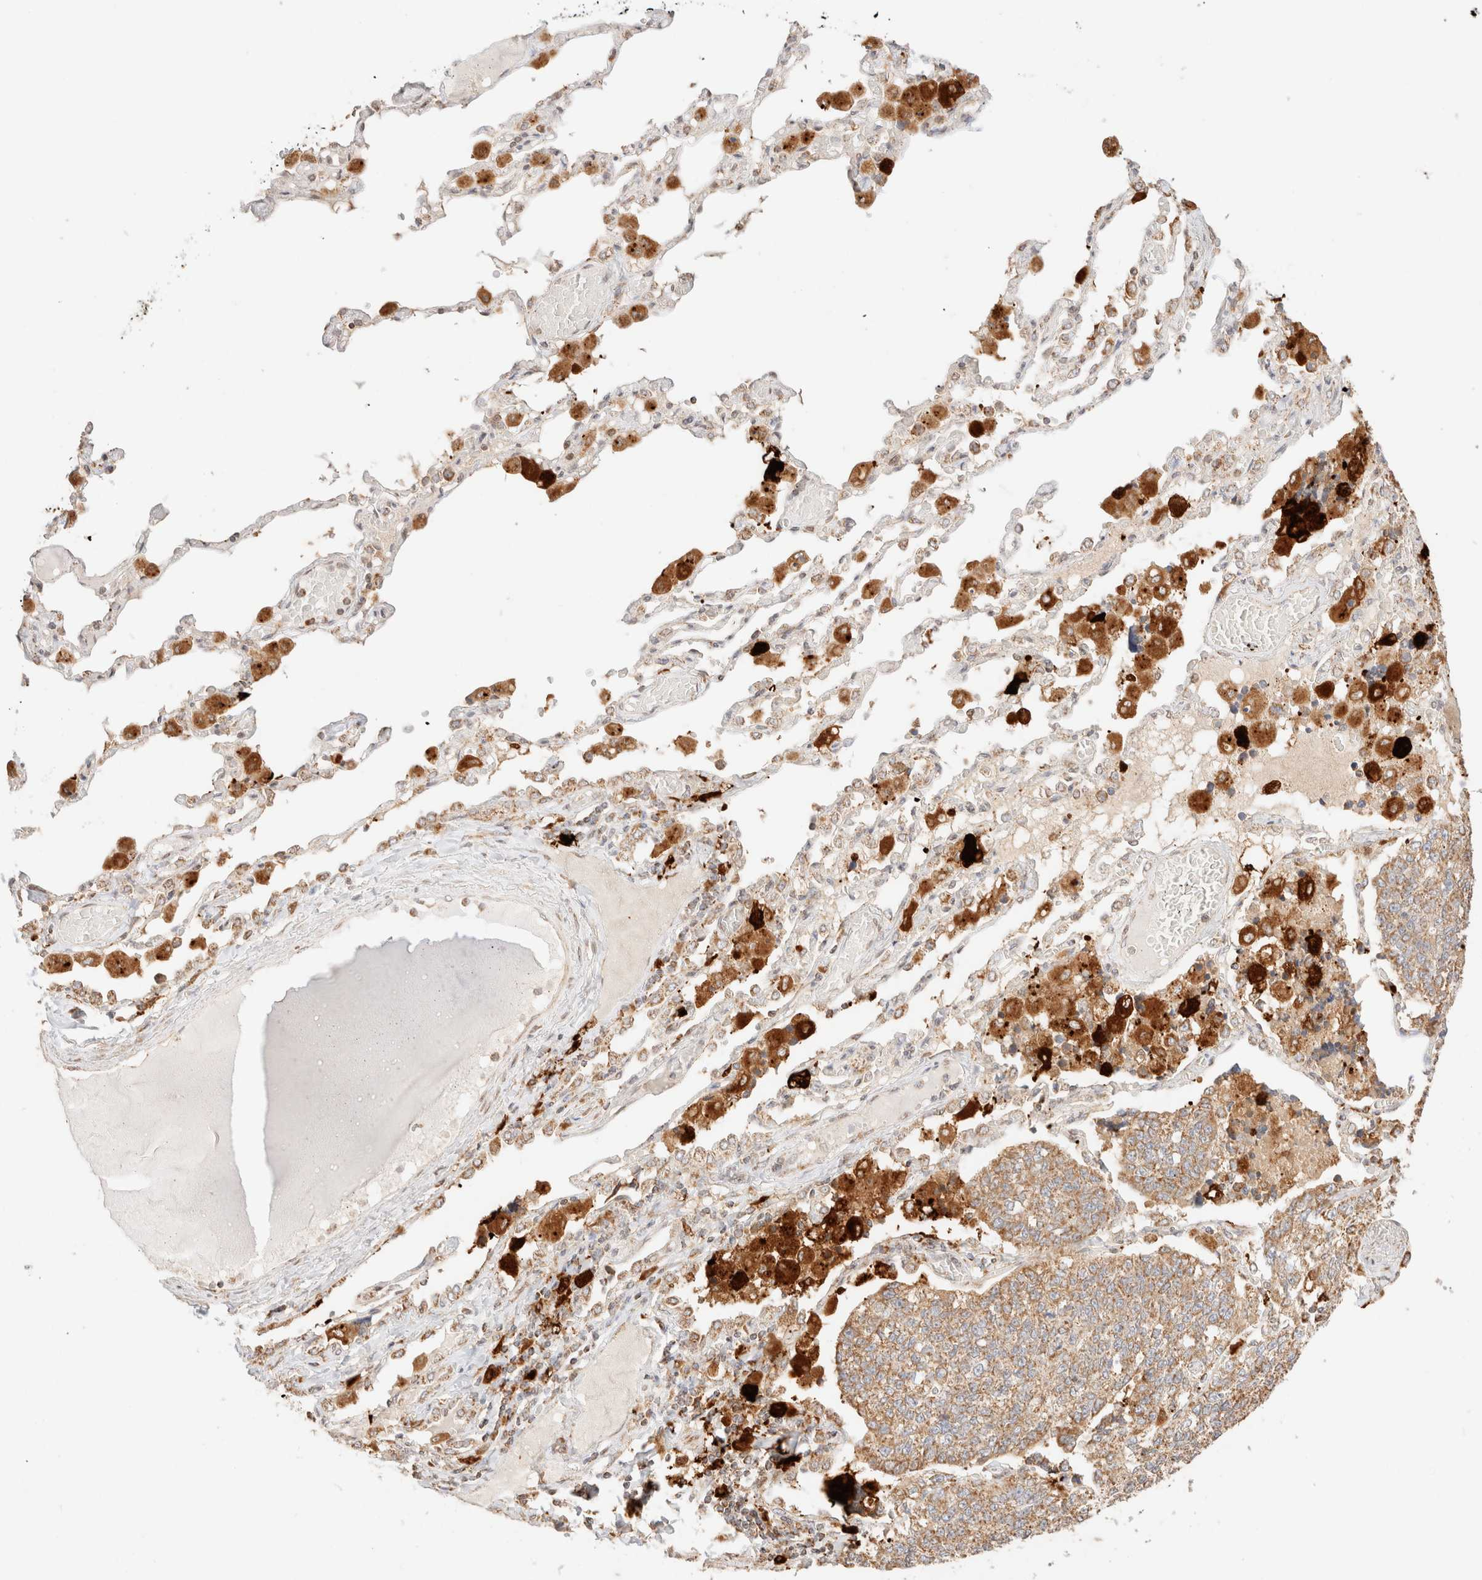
{"staining": {"intensity": "moderate", "quantity": ">75%", "location": "cytoplasmic/membranous"}, "tissue": "lung cancer", "cell_type": "Tumor cells", "image_type": "cancer", "snomed": [{"axis": "morphology", "description": "Adenocarcinoma, NOS"}, {"axis": "topography", "description": "Lung"}], "caption": "DAB immunohistochemical staining of lung cancer (adenocarcinoma) reveals moderate cytoplasmic/membranous protein positivity in about >75% of tumor cells. (Brightfield microscopy of DAB IHC at high magnification).", "gene": "TACO1", "patient": {"sex": "male", "age": 49}}